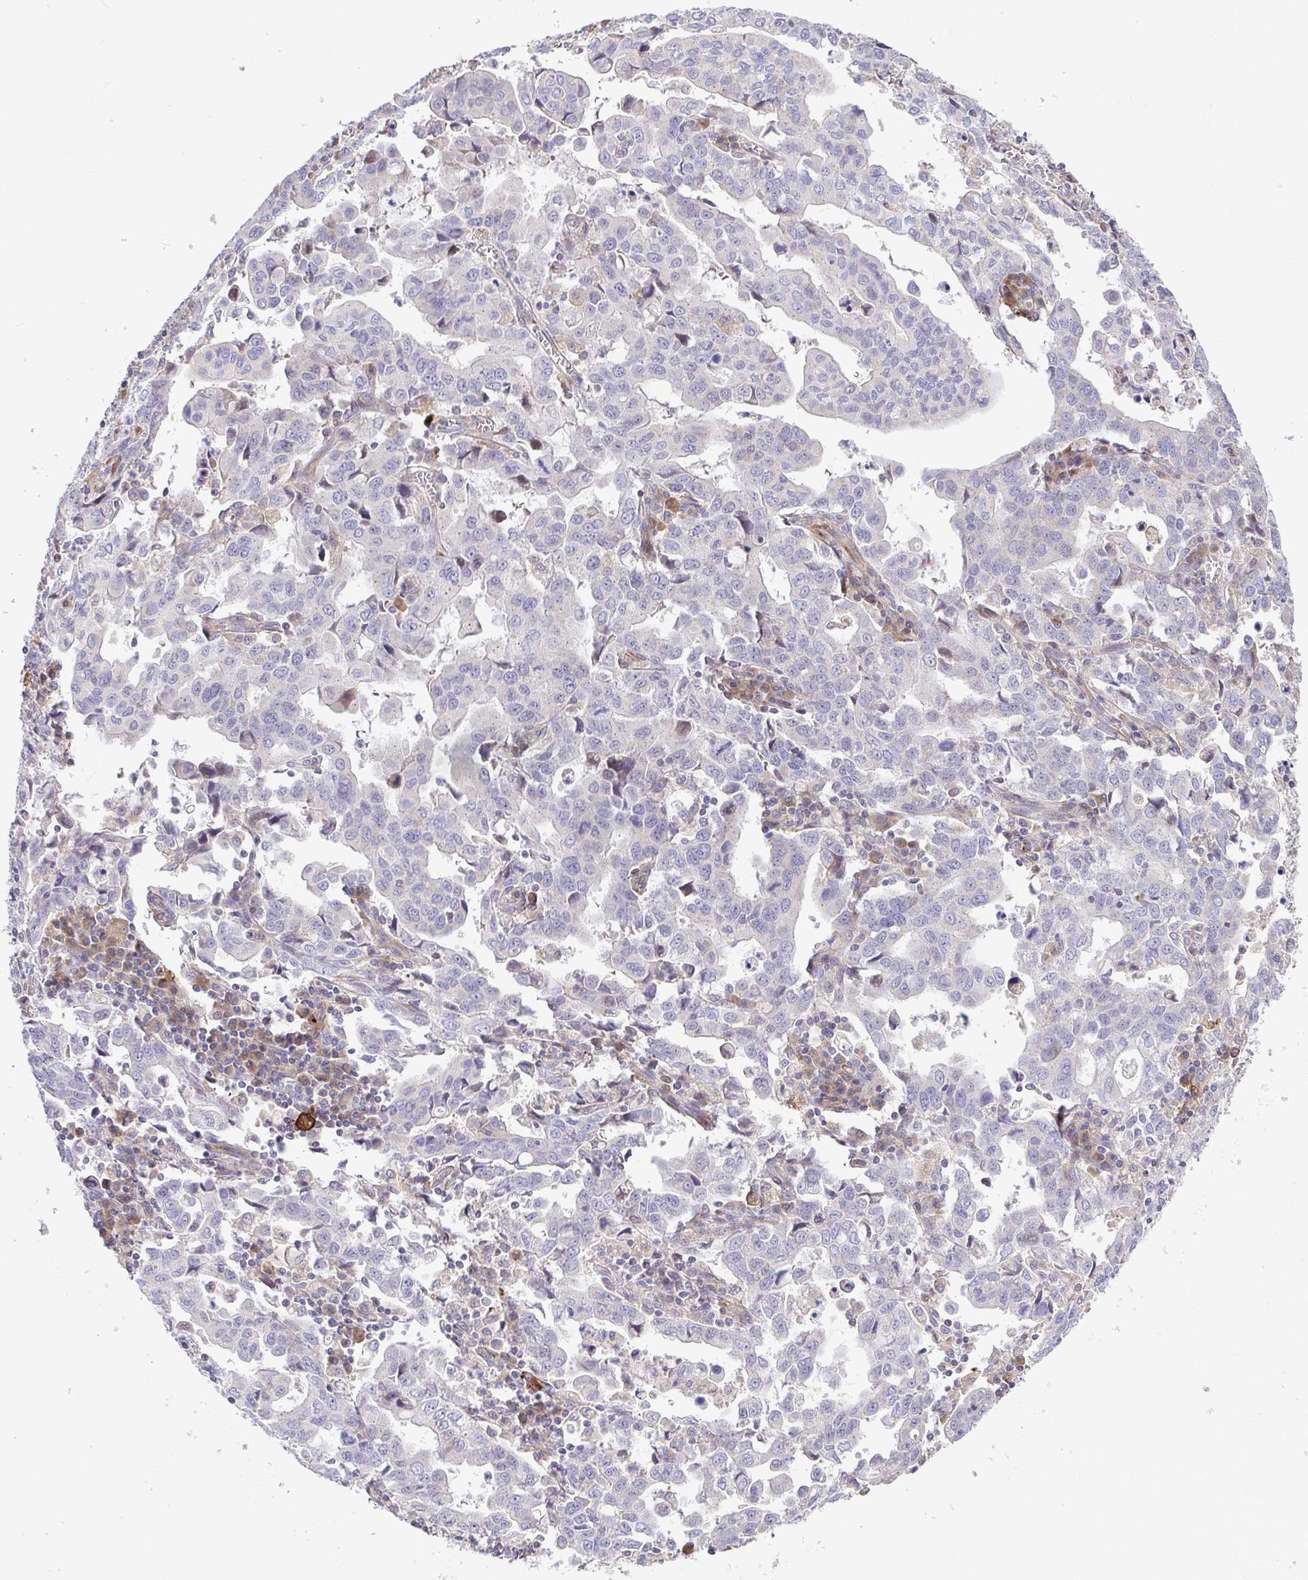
{"staining": {"intensity": "negative", "quantity": "none", "location": "none"}, "tissue": "stomach cancer", "cell_type": "Tumor cells", "image_type": "cancer", "snomed": [{"axis": "morphology", "description": "Adenocarcinoma, NOS"}, {"axis": "topography", "description": "Stomach, upper"}], "caption": "Immunohistochemistry (IHC) of human stomach cancer exhibits no staining in tumor cells.", "gene": "GRID2", "patient": {"sex": "male", "age": 85}}